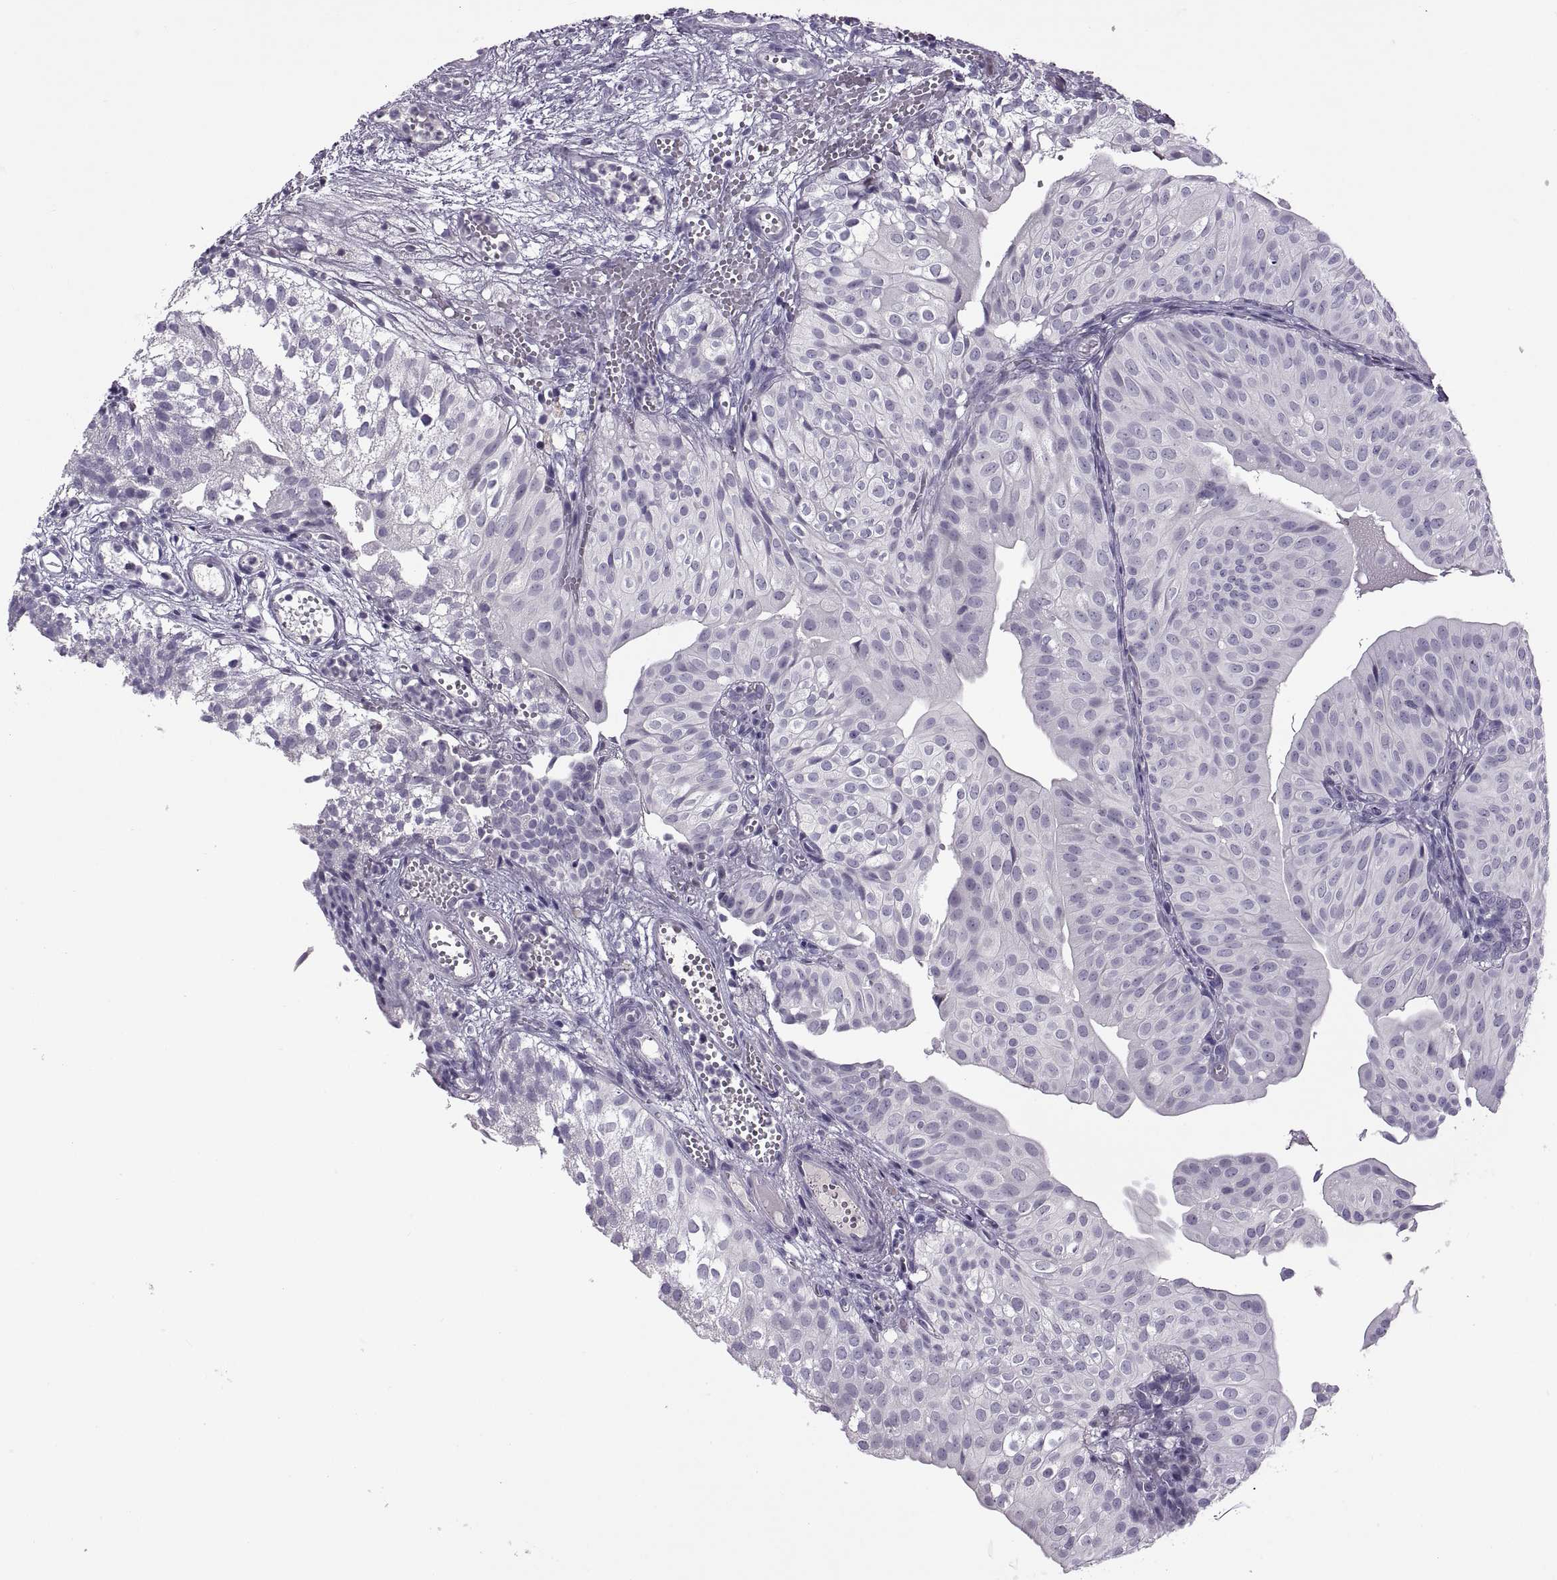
{"staining": {"intensity": "negative", "quantity": "none", "location": "none"}, "tissue": "urothelial cancer", "cell_type": "Tumor cells", "image_type": "cancer", "snomed": [{"axis": "morphology", "description": "Urothelial carcinoma, Low grade"}, {"axis": "topography", "description": "Urinary bladder"}], "caption": "Immunohistochemistry (IHC) micrograph of neoplastic tissue: human urothelial cancer stained with DAB (3,3'-diaminobenzidine) shows no significant protein staining in tumor cells. The staining is performed using DAB (3,3'-diaminobenzidine) brown chromogen with nuclei counter-stained in using hematoxylin.", "gene": "RSPH6A", "patient": {"sex": "male", "age": 72}}